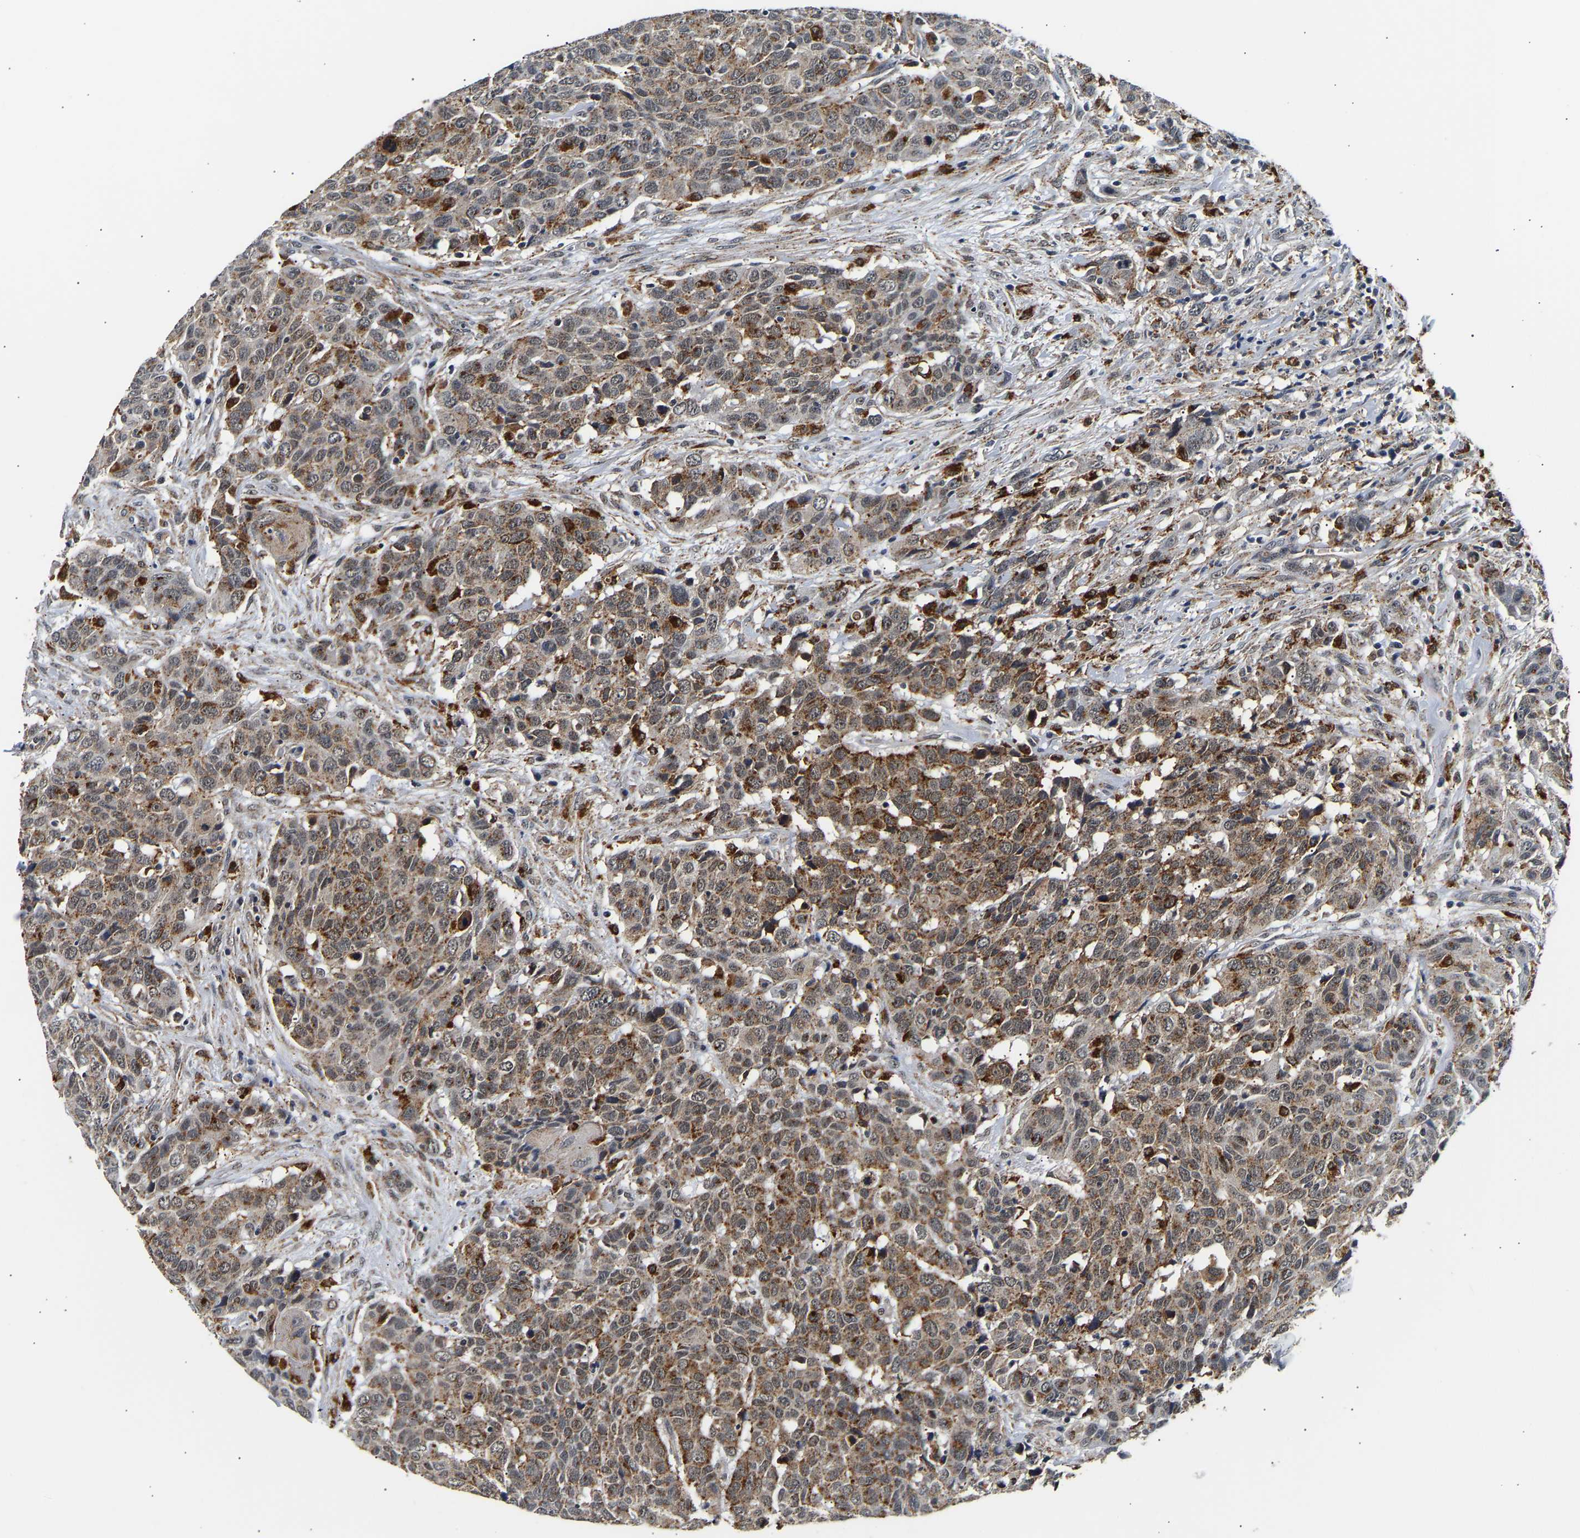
{"staining": {"intensity": "moderate", "quantity": ">75%", "location": "cytoplasmic/membranous"}, "tissue": "head and neck cancer", "cell_type": "Tumor cells", "image_type": "cancer", "snomed": [{"axis": "morphology", "description": "Squamous cell carcinoma, NOS"}, {"axis": "topography", "description": "Head-Neck"}], "caption": "Protein expression analysis of human head and neck cancer reveals moderate cytoplasmic/membranous expression in about >75% of tumor cells.", "gene": "SMU1", "patient": {"sex": "male", "age": 66}}